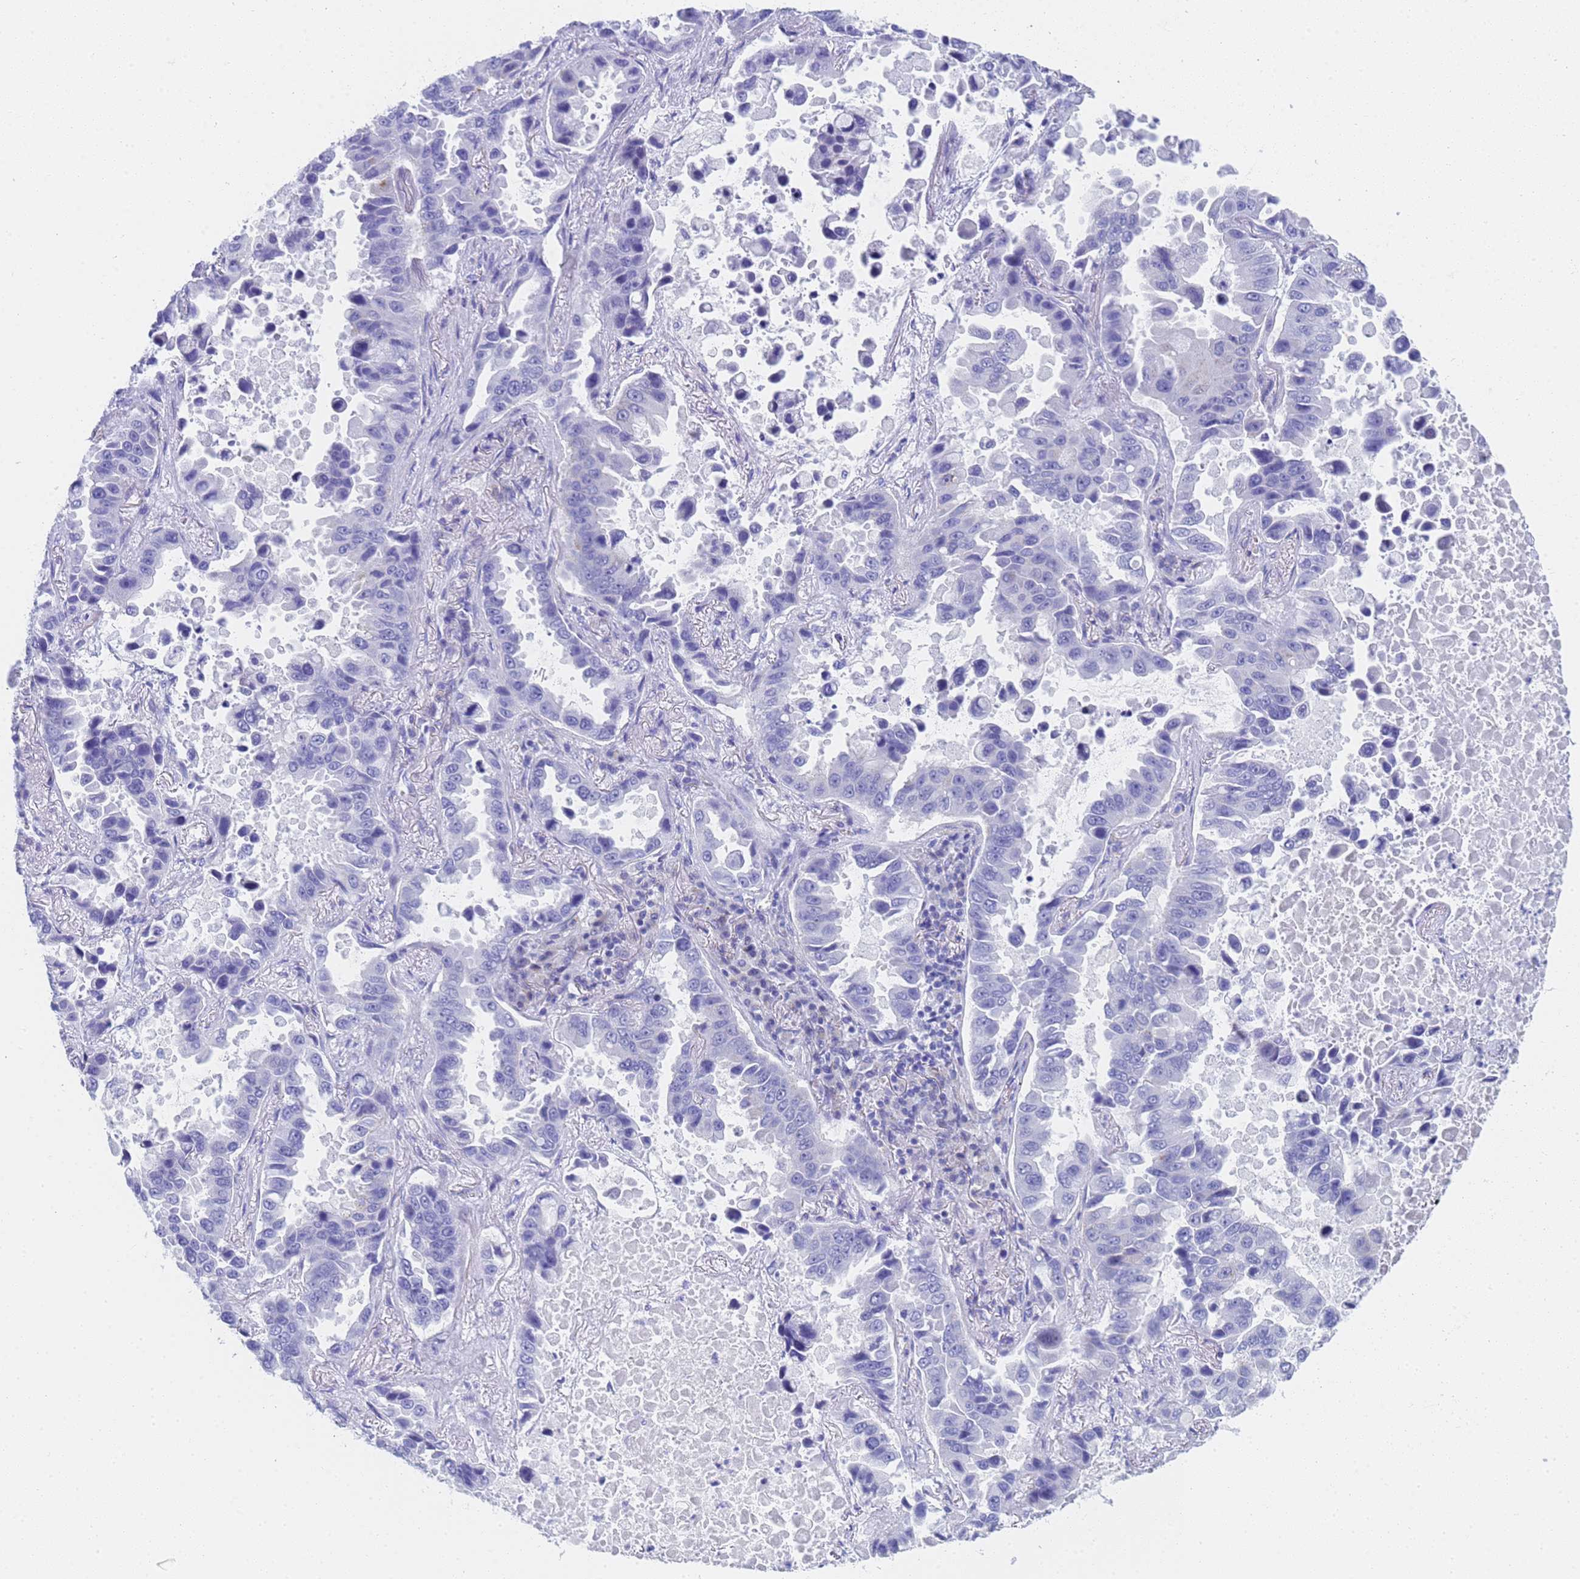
{"staining": {"intensity": "negative", "quantity": "none", "location": "none"}, "tissue": "lung cancer", "cell_type": "Tumor cells", "image_type": "cancer", "snomed": [{"axis": "morphology", "description": "Adenocarcinoma, NOS"}, {"axis": "topography", "description": "Lung"}], "caption": "Immunohistochemical staining of human lung cancer reveals no significant expression in tumor cells.", "gene": "STATH", "patient": {"sex": "male", "age": 64}}